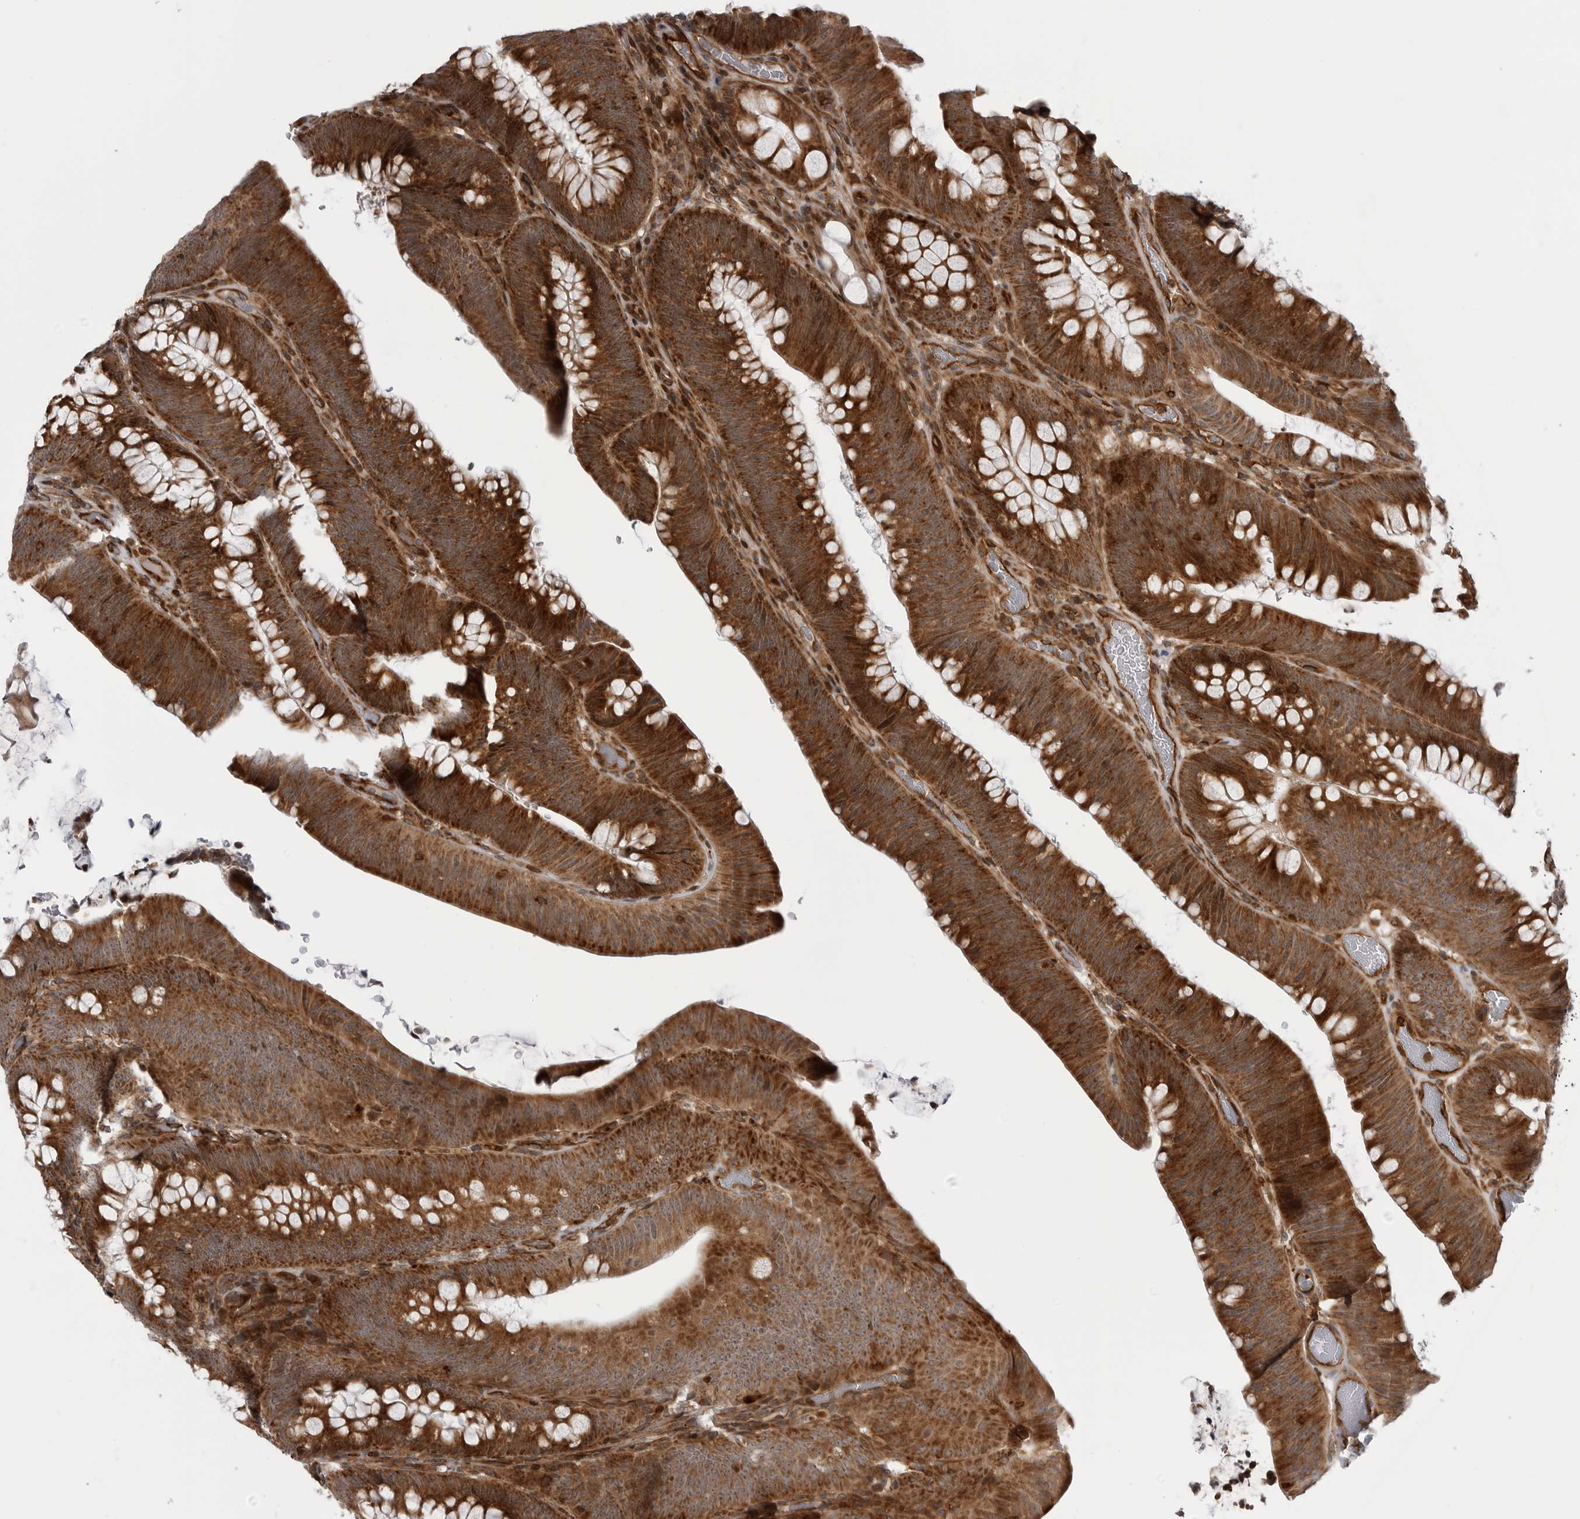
{"staining": {"intensity": "strong", "quantity": ">75%", "location": "cytoplasmic/membranous"}, "tissue": "colorectal cancer", "cell_type": "Tumor cells", "image_type": "cancer", "snomed": [{"axis": "morphology", "description": "Normal tissue, NOS"}, {"axis": "topography", "description": "Colon"}], "caption": "Colorectal cancer stained with DAB immunohistochemistry reveals high levels of strong cytoplasmic/membranous staining in approximately >75% of tumor cells.", "gene": "ABL1", "patient": {"sex": "female", "age": 82}}